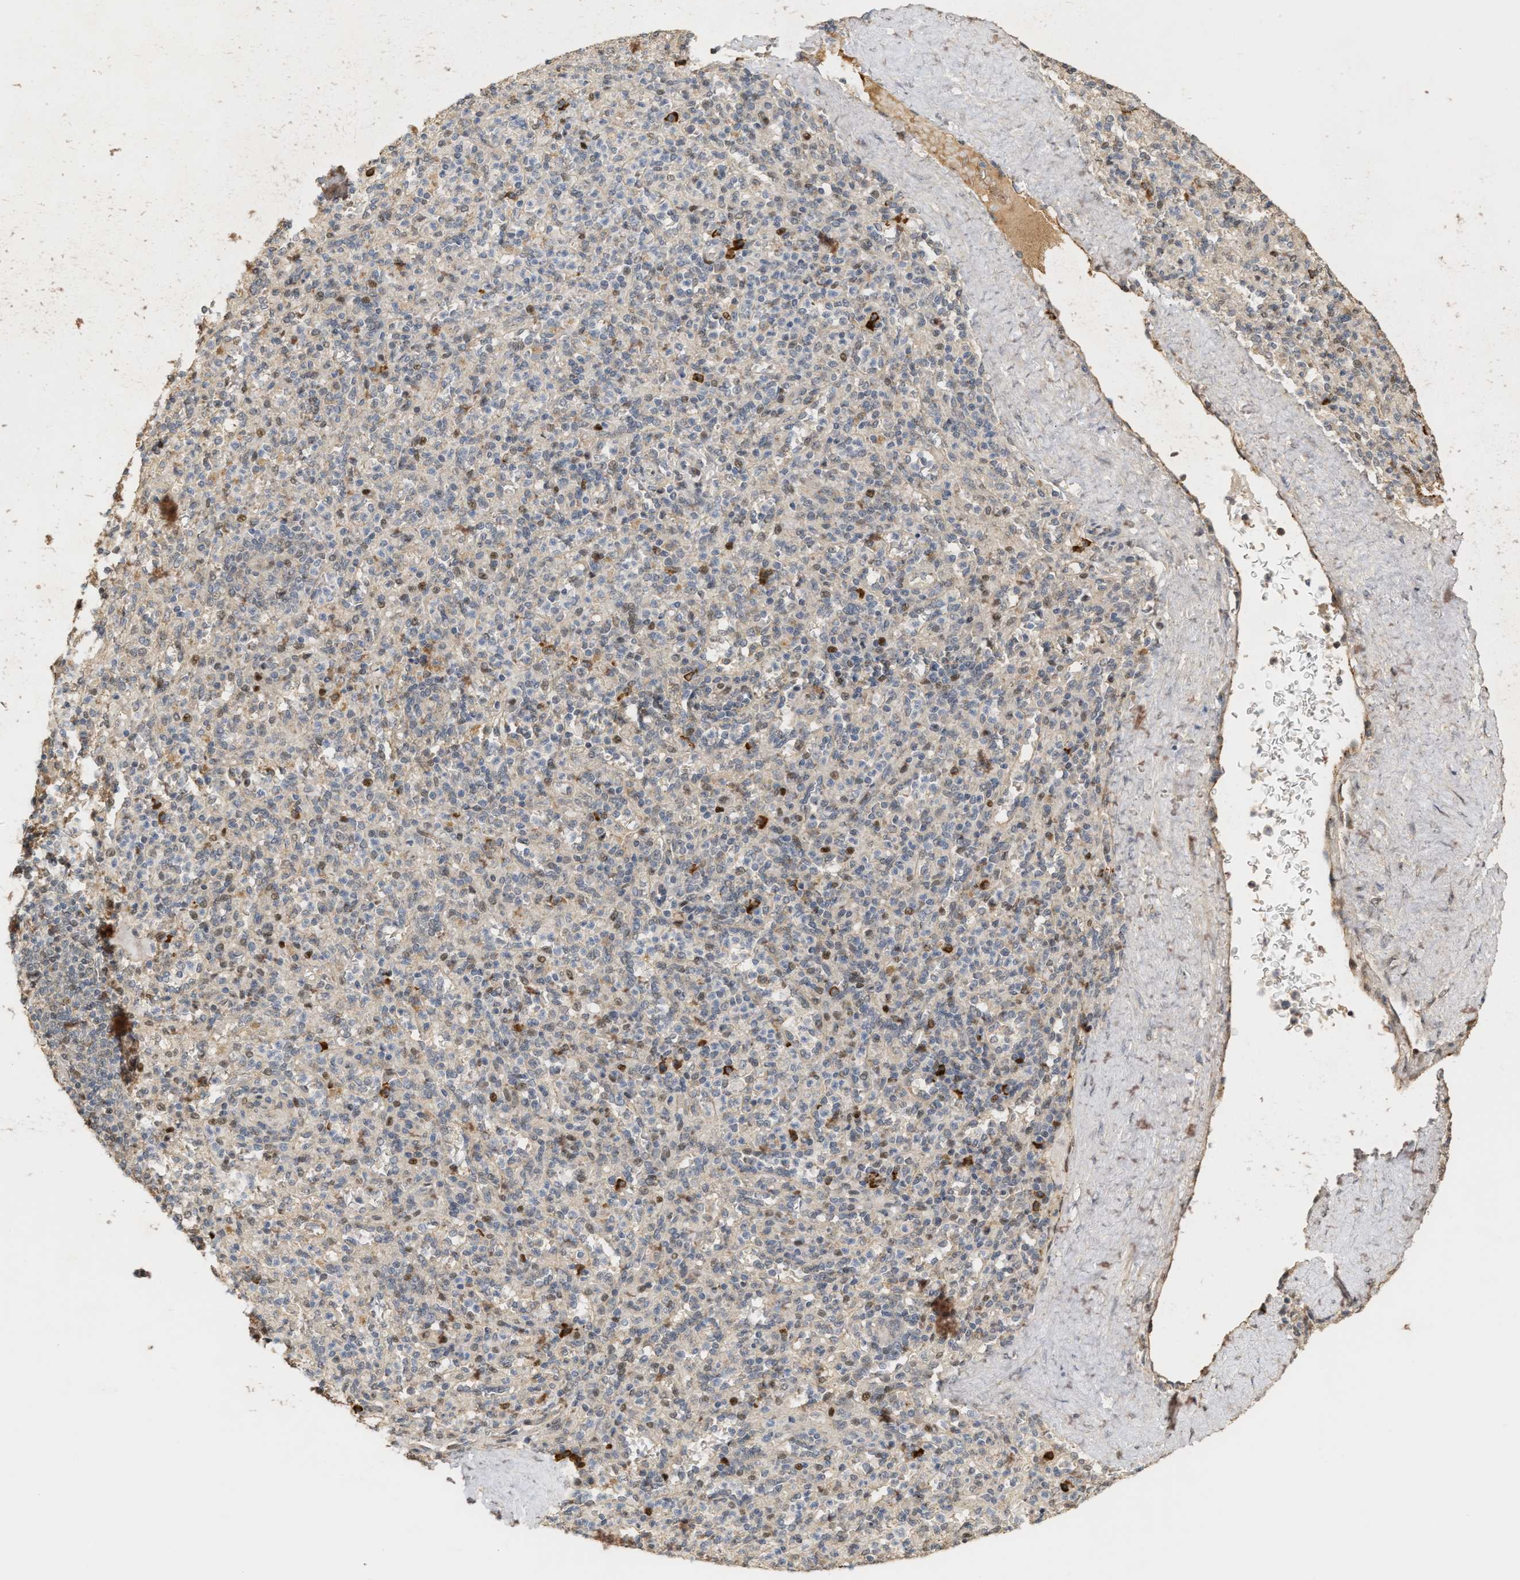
{"staining": {"intensity": "strong", "quantity": "<25%", "location": "nuclear"}, "tissue": "spleen", "cell_type": "Cells in red pulp", "image_type": "normal", "snomed": [{"axis": "morphology", "description": "Normal tissue, NOS"}, {"axis": "topography", "description": "Spleen"}], "caption": "Cells in red pulp reveal medium levels of strong nuclear staining in about <25% of cells in unremarkable spleen.", "gene": "ZFAND5", "patient": {"sex": "male", "age": 36}}